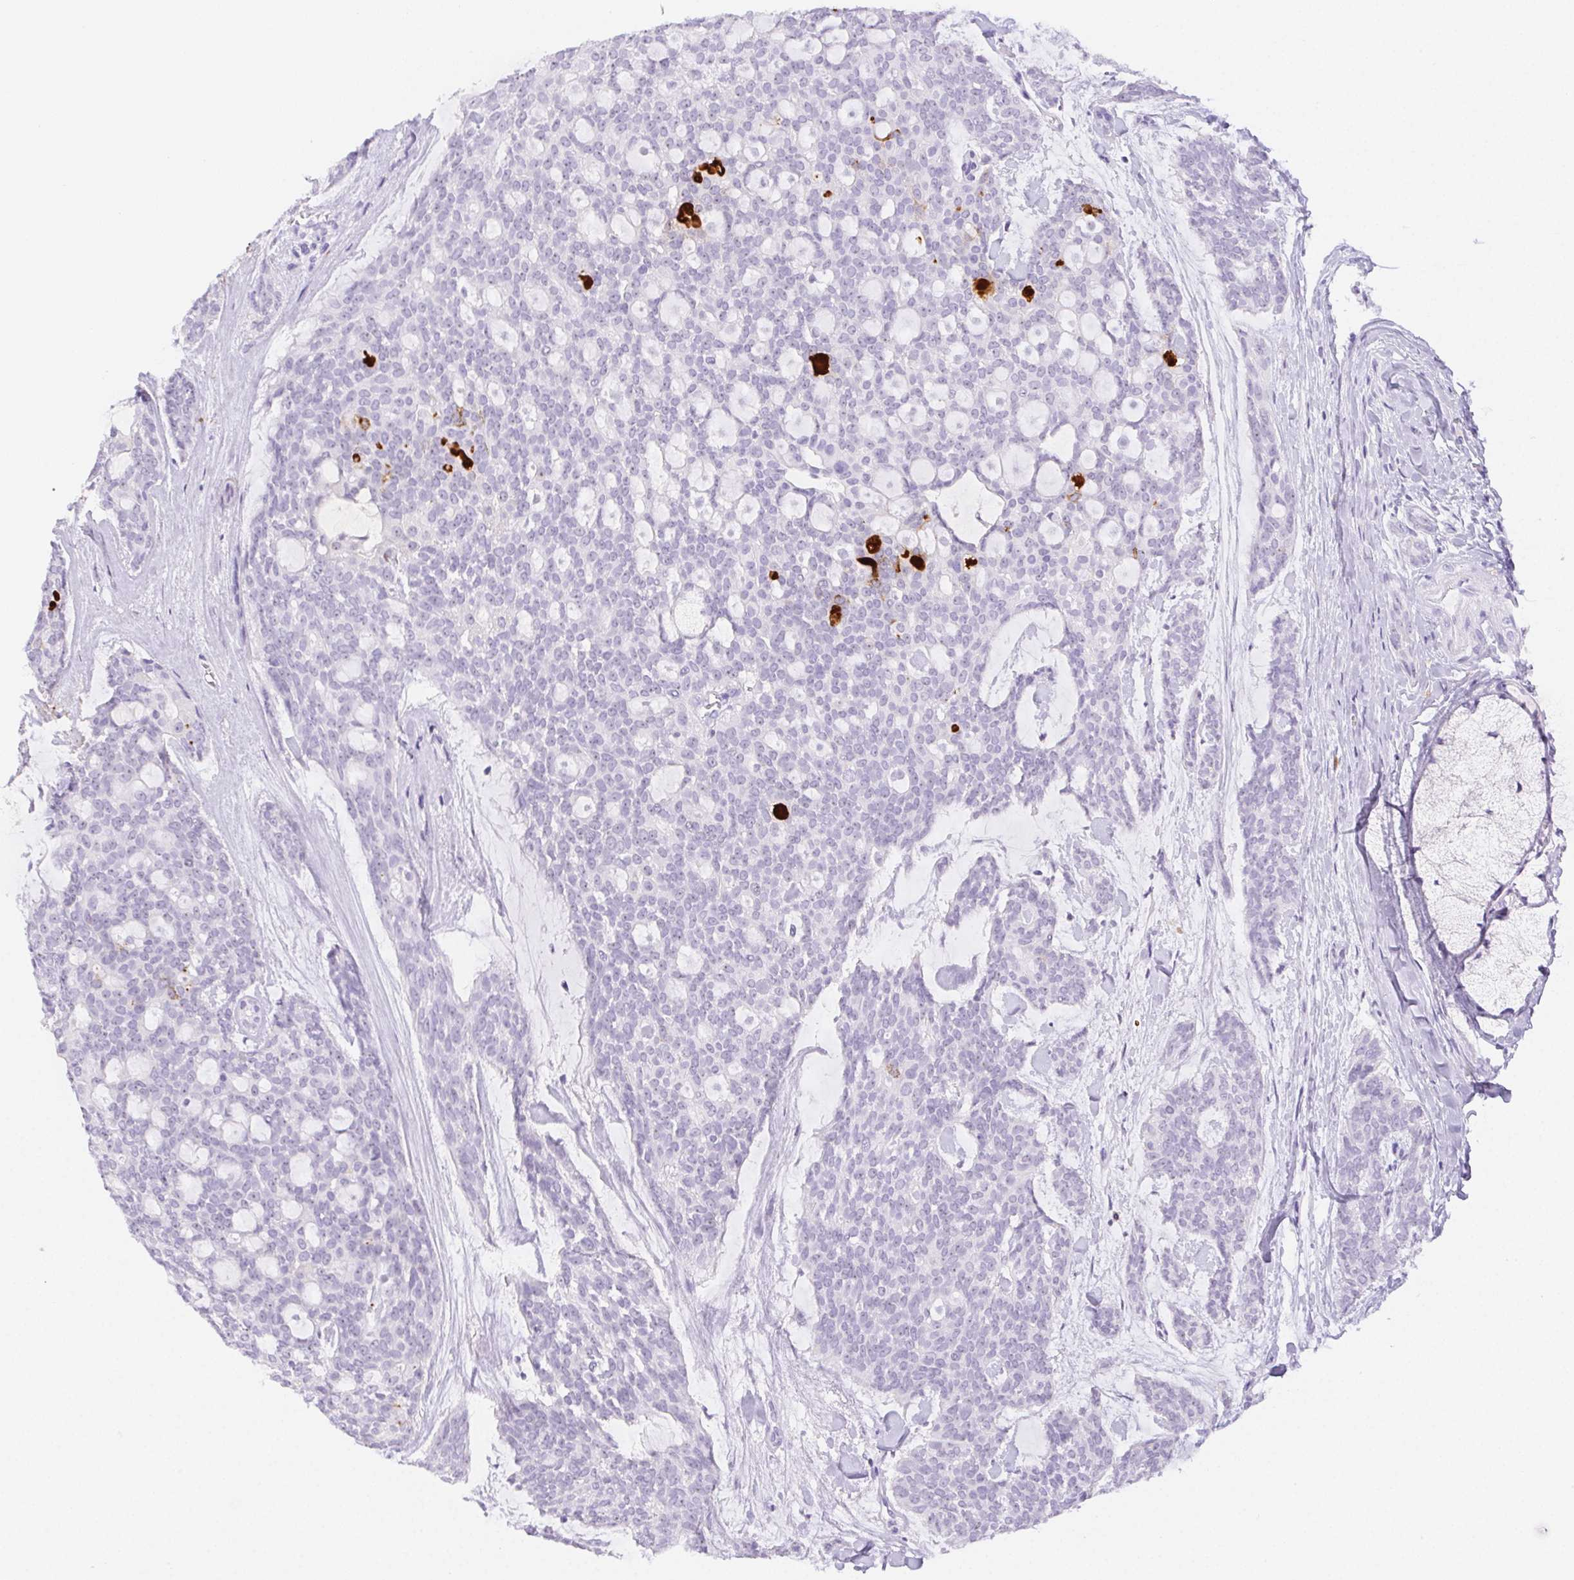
{"staining": {"intensity": "negative", "quantity": "none", "location": "none"}, "tissue": "head and neck cancer", "cell_type": "Tumor cells", "image_type": "cancer", "snomed": [{"axis": "morphology", "description": "Adenocarcinoma, NOS"}, {"axis": "topography", "description": "Head-Neck"}], "caption": "Tumor cells are negative for brown protein staining in head and neck cancer.", "gene": "ST8SIA3", "patient": {"sex": "male", "age": 66}}